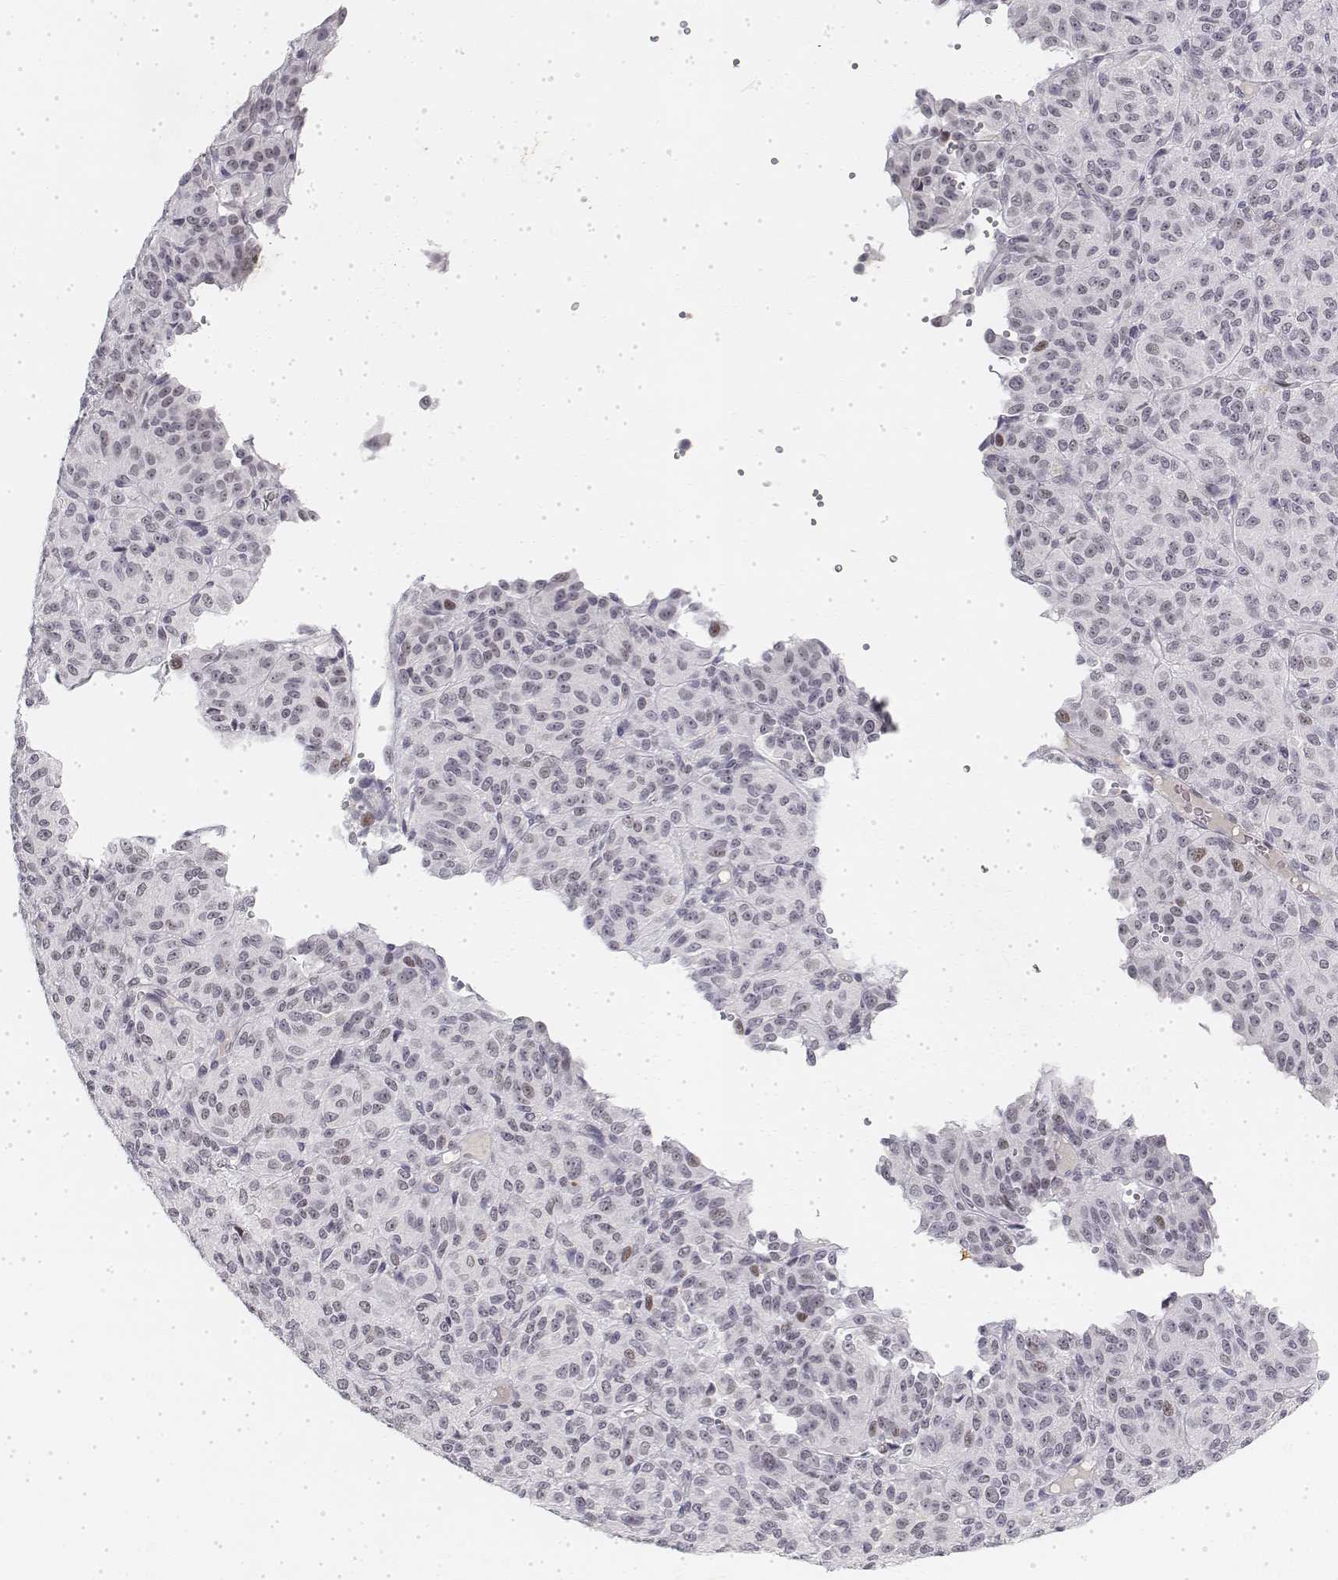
{"staining": {"intensity": "negative", "quantity": "none", "location": "none"}, "tissue": "melanoma", "cell_type": "Tumor cells", "image_type": "cancer", "snomed": [{"axis": "morphology", "description": "Malignant melanoma, Metastatic site"}, {"axis": "topography", "description": "Brain"}], "caption": "Tumor cells show no significant staining in malignant melanoma (metastatic site). Nuclei are stained in blue.", "gene": "KRT84", "patient": {"sex": "female", "age": 56}}